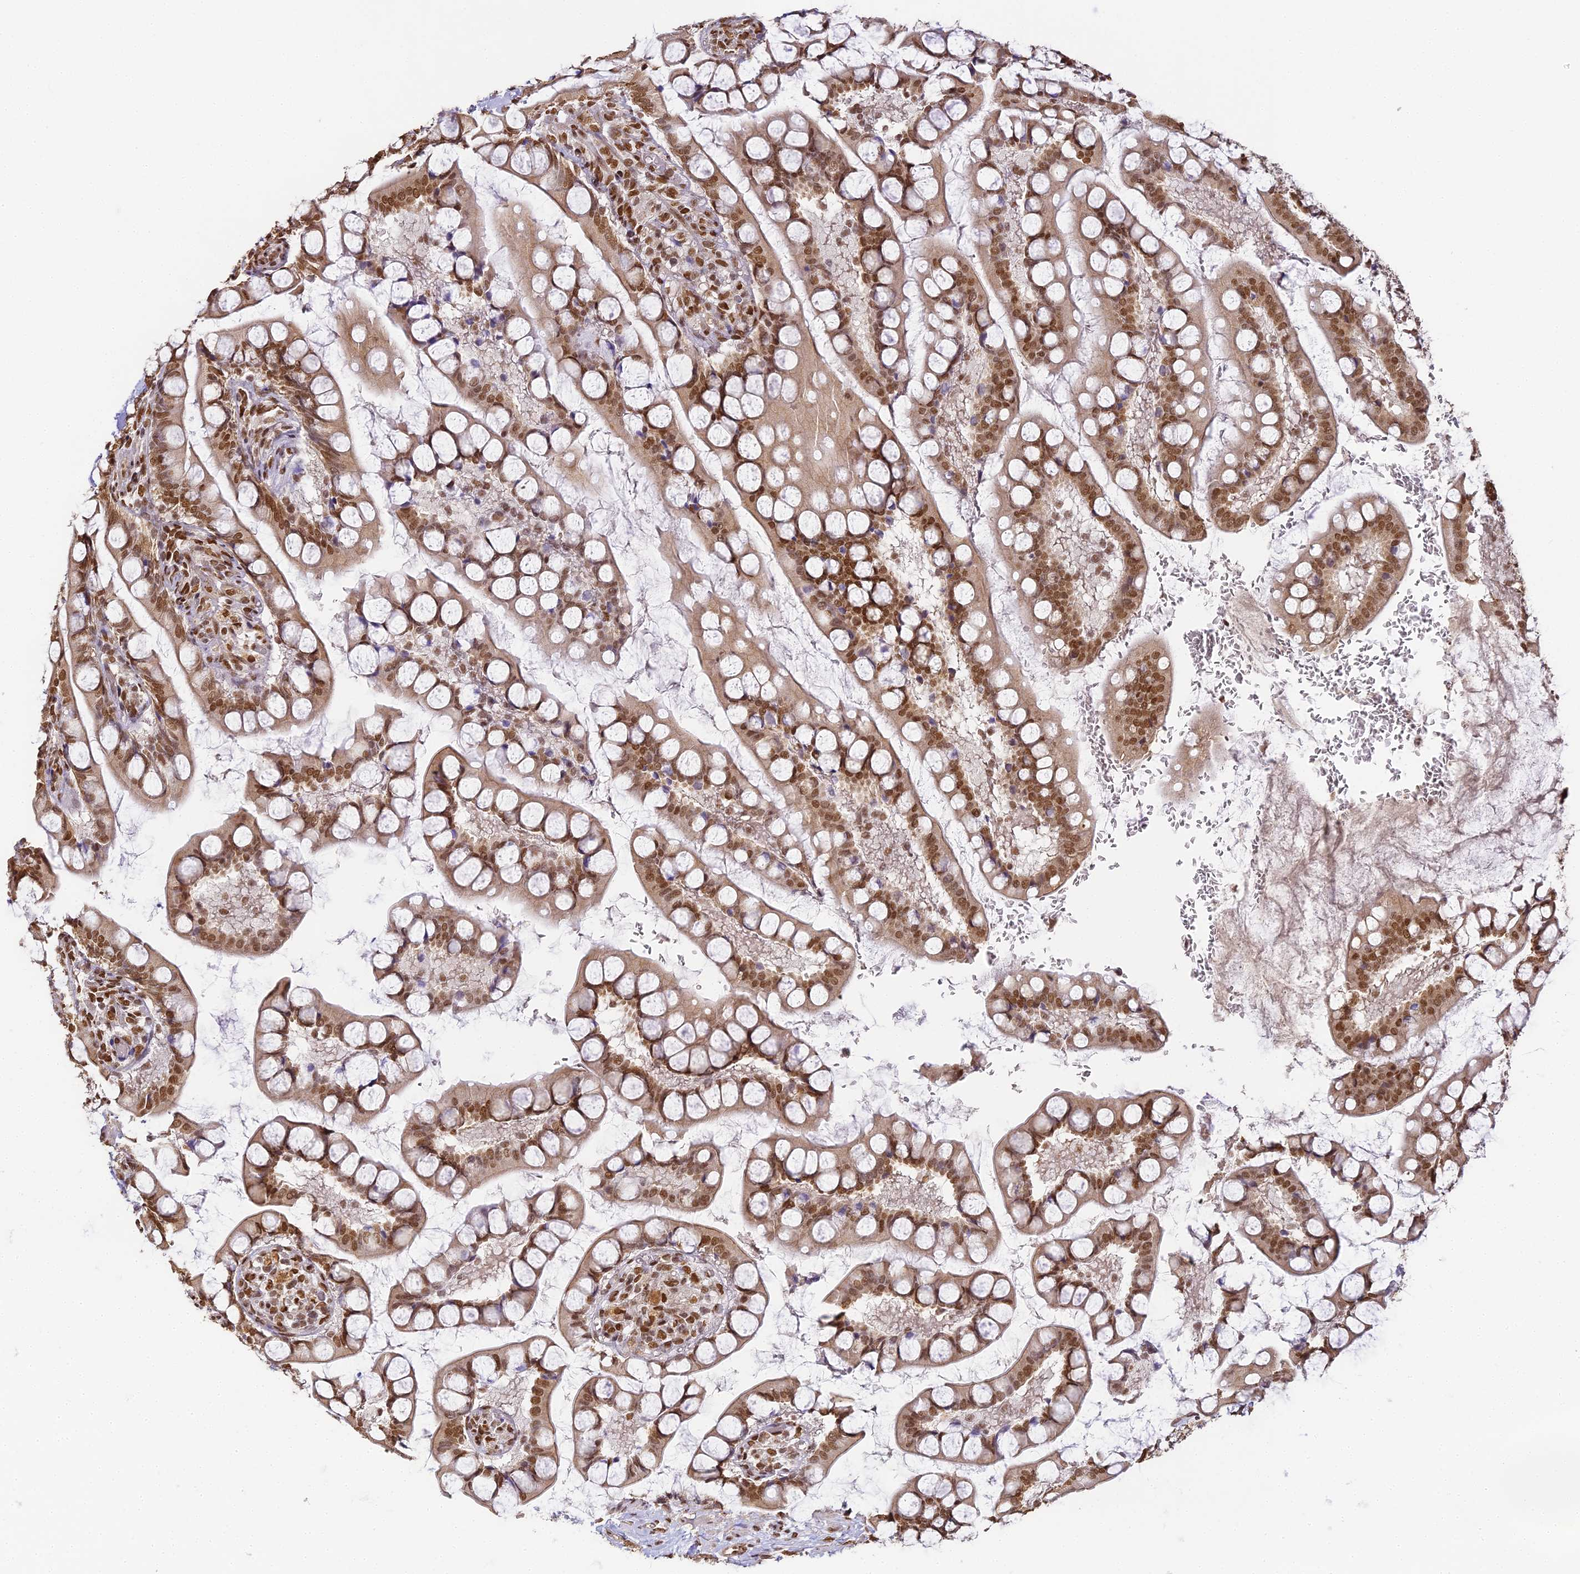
{"staining": {"intensity": "strong", "quantity": ">75%", "location": "cytoplasmic/membranous"}, "tissue": "small intestine", "cell_type": "Glandular cells", "image_type": "normal", "snomed": [{"axis": "morphology", "description": "Normal tissue, NOS"}, {"axis": "topography", "description": "Small intestine"}], "caption": "Immunohistochemistry (DAB) staining of unremarkable small intestine demonstrates strong cytoplasmic/membranous protein staining in about >75% of glandular cells.", "gene": "HNRNPA1", "patient": {"sex": "male", "age": 52}}